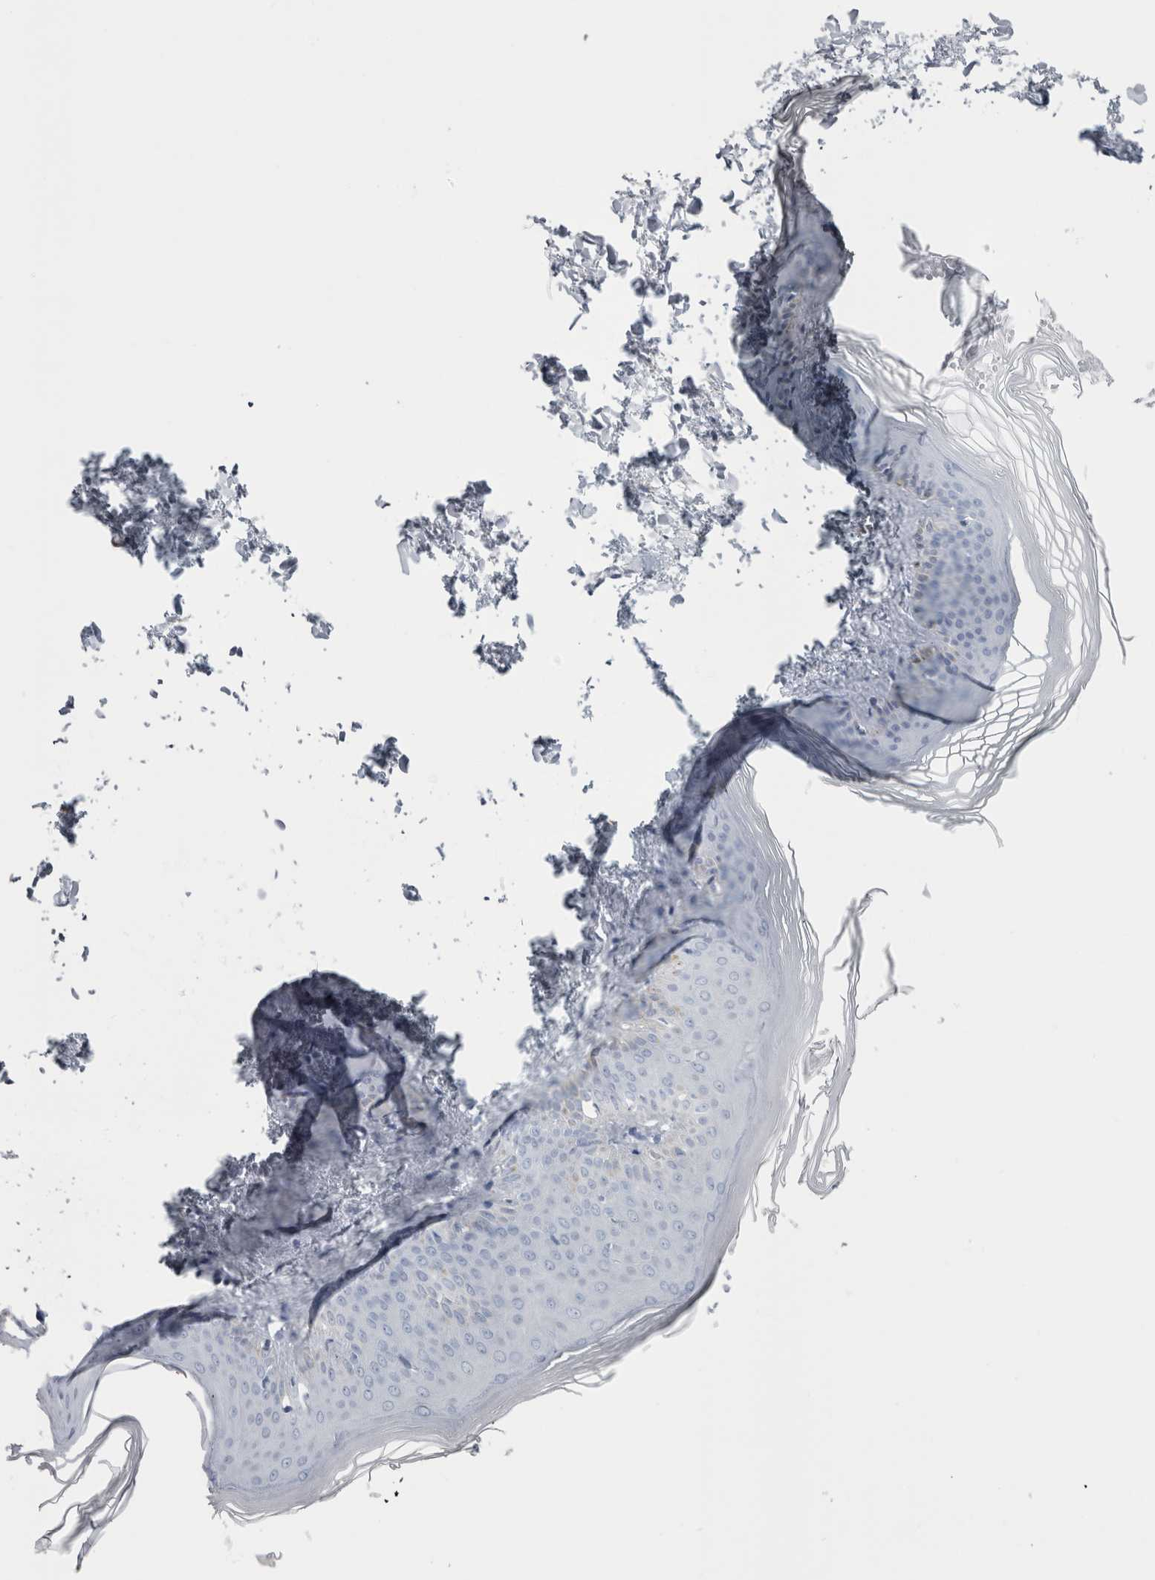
{"staining": {"intensity": "negative", "quantity": "none", "location": "none"}, "tissue": "skin", "cell_type": "Fibroblasts", "image_type": "normal", "snomed": [{"axis": "morphology", "description": "Normal tissue, NOS"}, {"axis": "topography", "description": "Skin"}], "caption": "This is a photomicrograph of immunohistochemistry staining of benign skin, which shows no positivity in fibroblasts. (Brightfield microscopy of DAB (3,3'-diaminobenzidine) immunohistochemistry (IHC) at high magnification).", "gene": "PTH", "patient": {"sex": "female", "age": 27}}